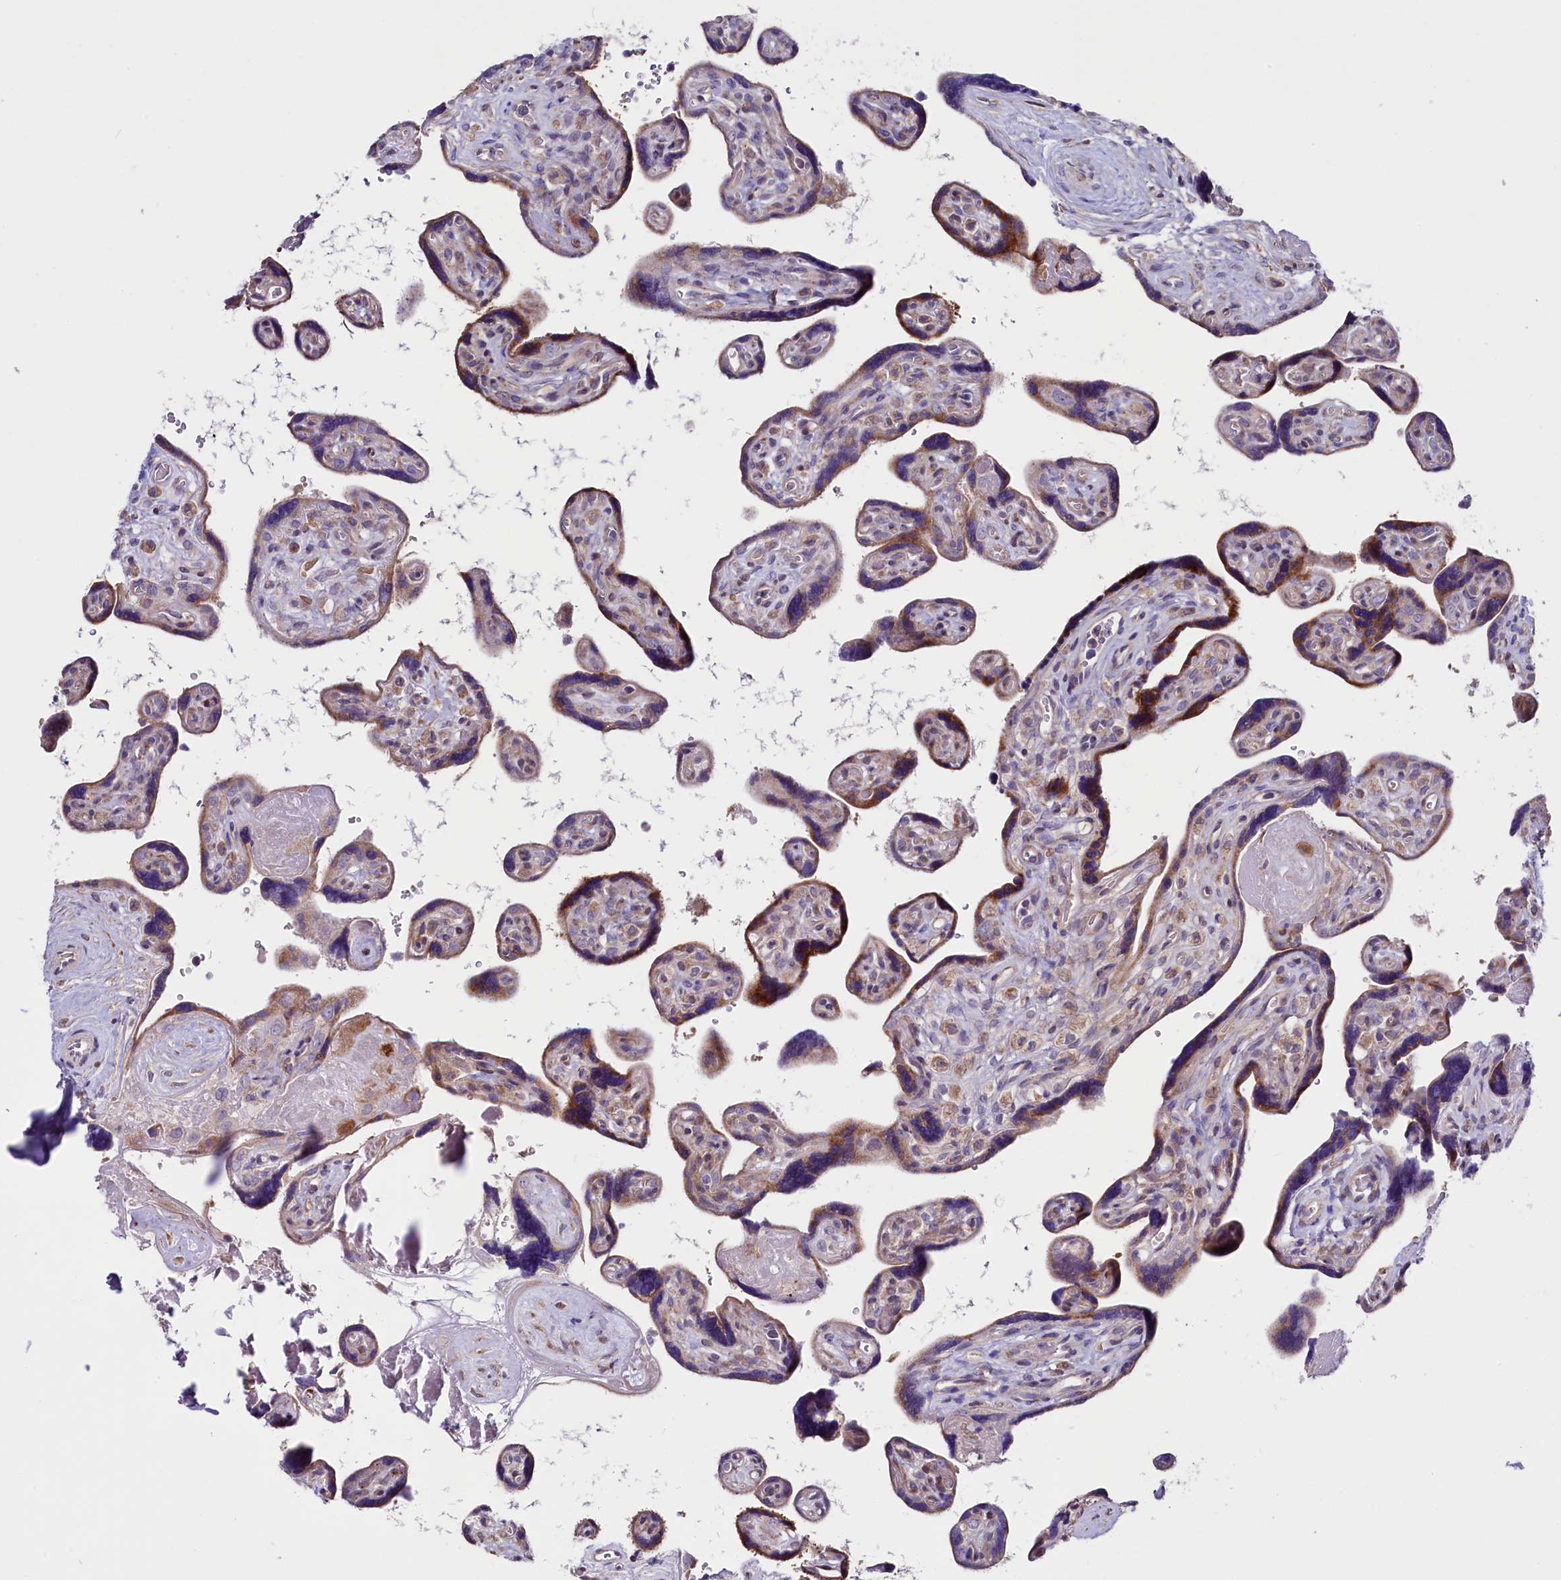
{"staining": {"intensity": "moderate", "quantity": "25%-75%", "location": "cytoplasmic/membranous"}, "tissue": "placenta", "cell_type": "Trophoblastic cells", "image_type": "normal", "snomed": [{"axis": "morphology", "description": "Normal tissue, NOS"}, {"axis": "topography", "description": "Placenta"}], "caption": "Protein analysis of normal placenta reveals moderate cytoplasmic/membranous staining in about 25%-75% of trophoblastic cells. (Brightfield microscopy of DAB IHC at high magnification).", "gene": "GPR108", "patient": {"sex": "female", "age": 39}}